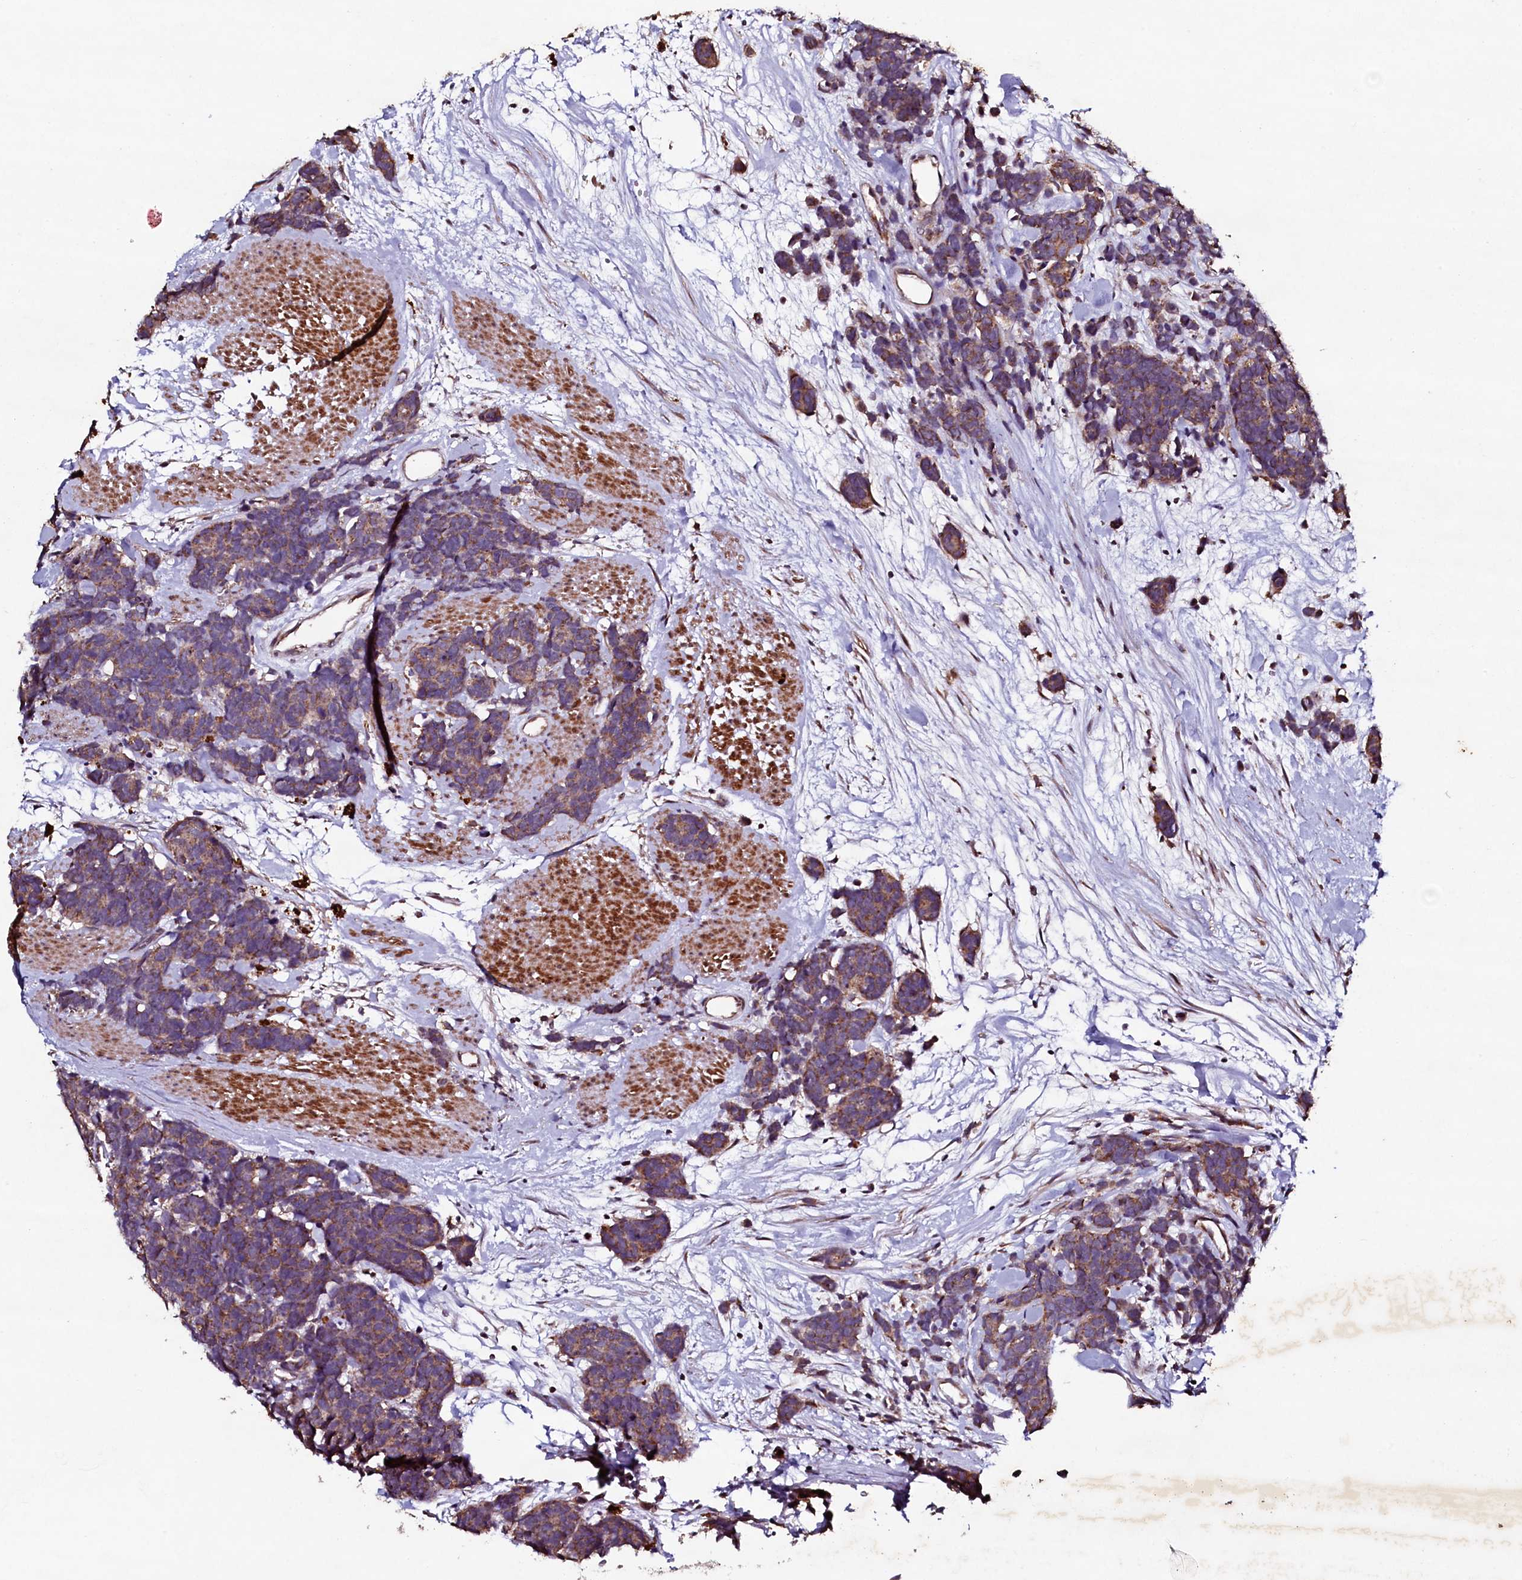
{"staining": {"intensity": "moderate", "quantity": ">75%", "location": "cytoplasmic/membranous"}, "tissue": "carcinoid", "cell_type": "Tumor cells", "image_type": "cancer", "snomed": [{"axis": "morphology", "description": "Carcinoma, NOS"}, {"axis": "morphology", "description": "Carcinoid, malignant, NOS"}, {"axis": "topography", "description": "Urinary bladder"}], "caption": "Carcinoid was stained to show a protein in brown. There is medium levels of moderate cytoplasmic/membranous staining in approximately >75% of tumor cells.", "gene": "SEC24C", "patient": {"sex": "male", "age": 57}}